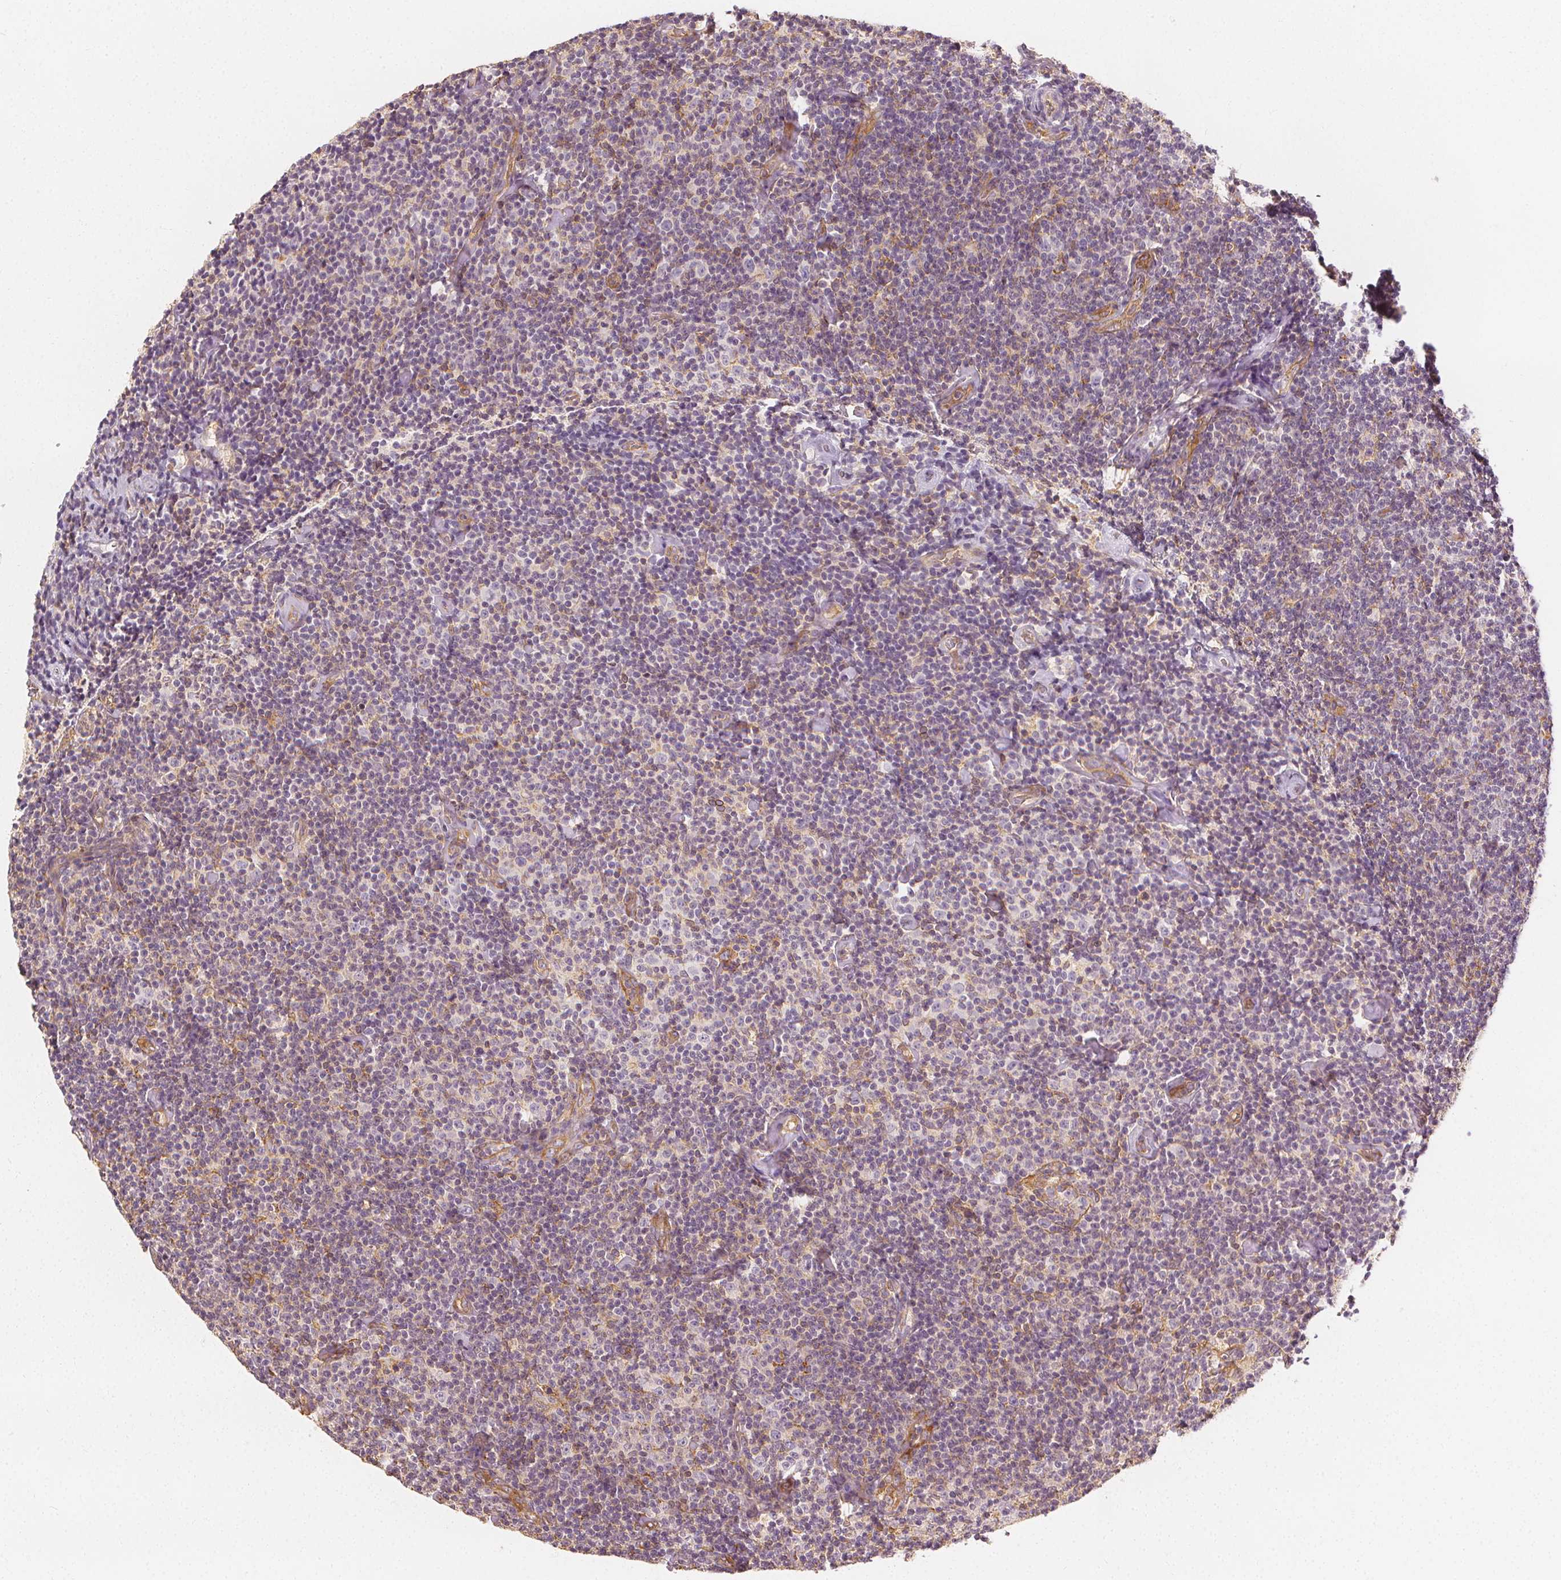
{"staining": {"intensity": "negative", "quantity": "none", "location": "none"}, "tissue": "lymphoma", "cell_type": "Tumor cells", "image_type": "cancer", "snomed": [{"axis": "morphology", "description": "Malignant lymphoma, non-Hodgkin's type, Low grade"}, {"axis": "topography", "description": "Lymph node"}], "caption": "Tumor cells are negative for brown protein staining in low-grade malignant lymphoma, non-Hodgkin's type.", "gene": "ARHGAP26", "patient": {"sex": "male", "age": 81}}